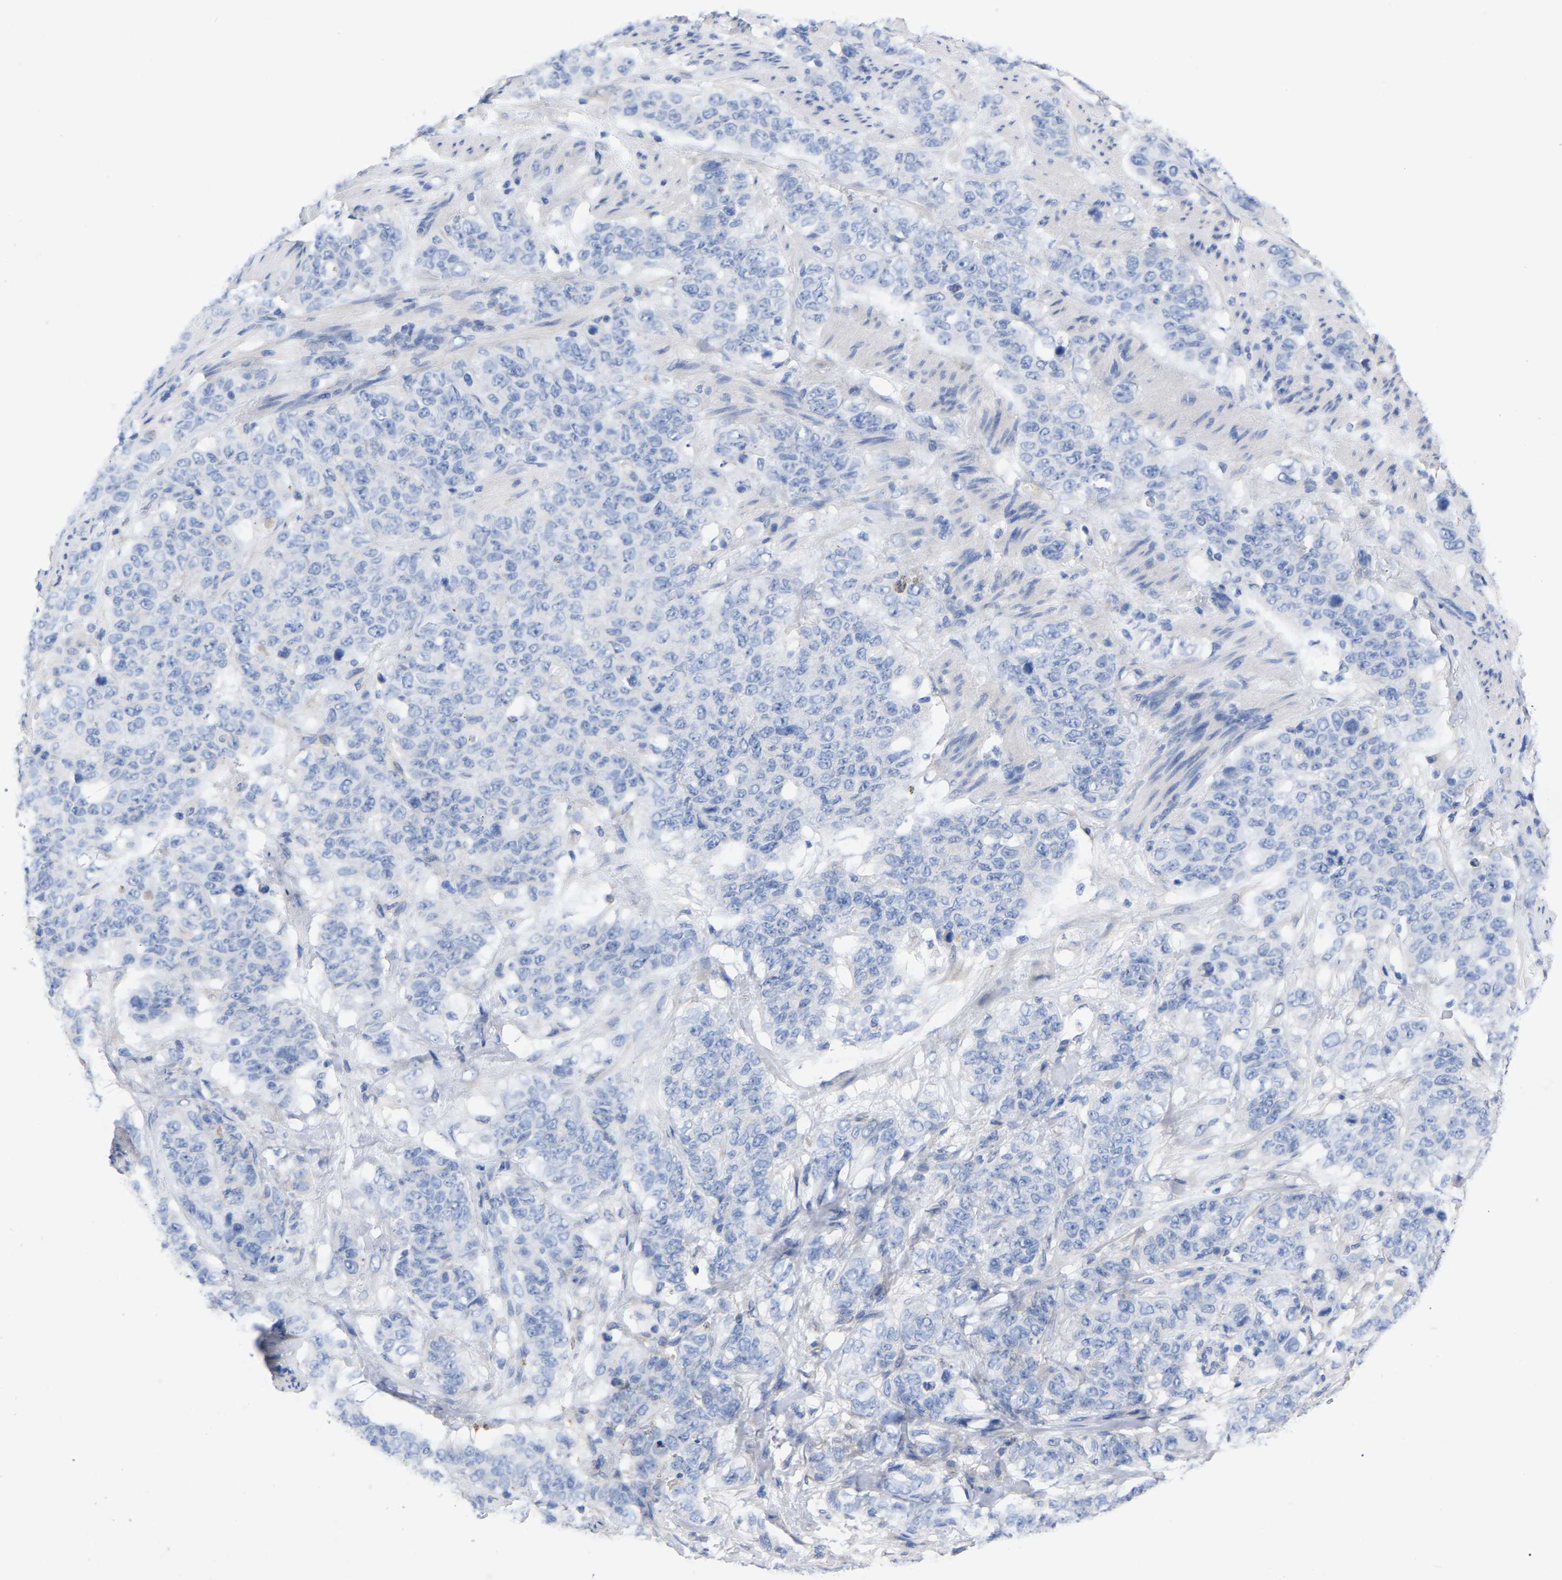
{"staining": {"intensity": "negative", "quantity": "none", "location": "none"}, "tissue": "stomach cancer", "cell_type": "Tumor cells", "image_type": "cancer", "snomed": [{"axis": "morphology", "description": "Adenocarcinoma, NOS"}, {"axis": "topography", "description": "Stomach"}], "caption": "The image shows no significant expression in tumor cells of stomach adenocarcinoma.", "gene": "STRIP2", "patient": {"sex": "male", "age": 48}}